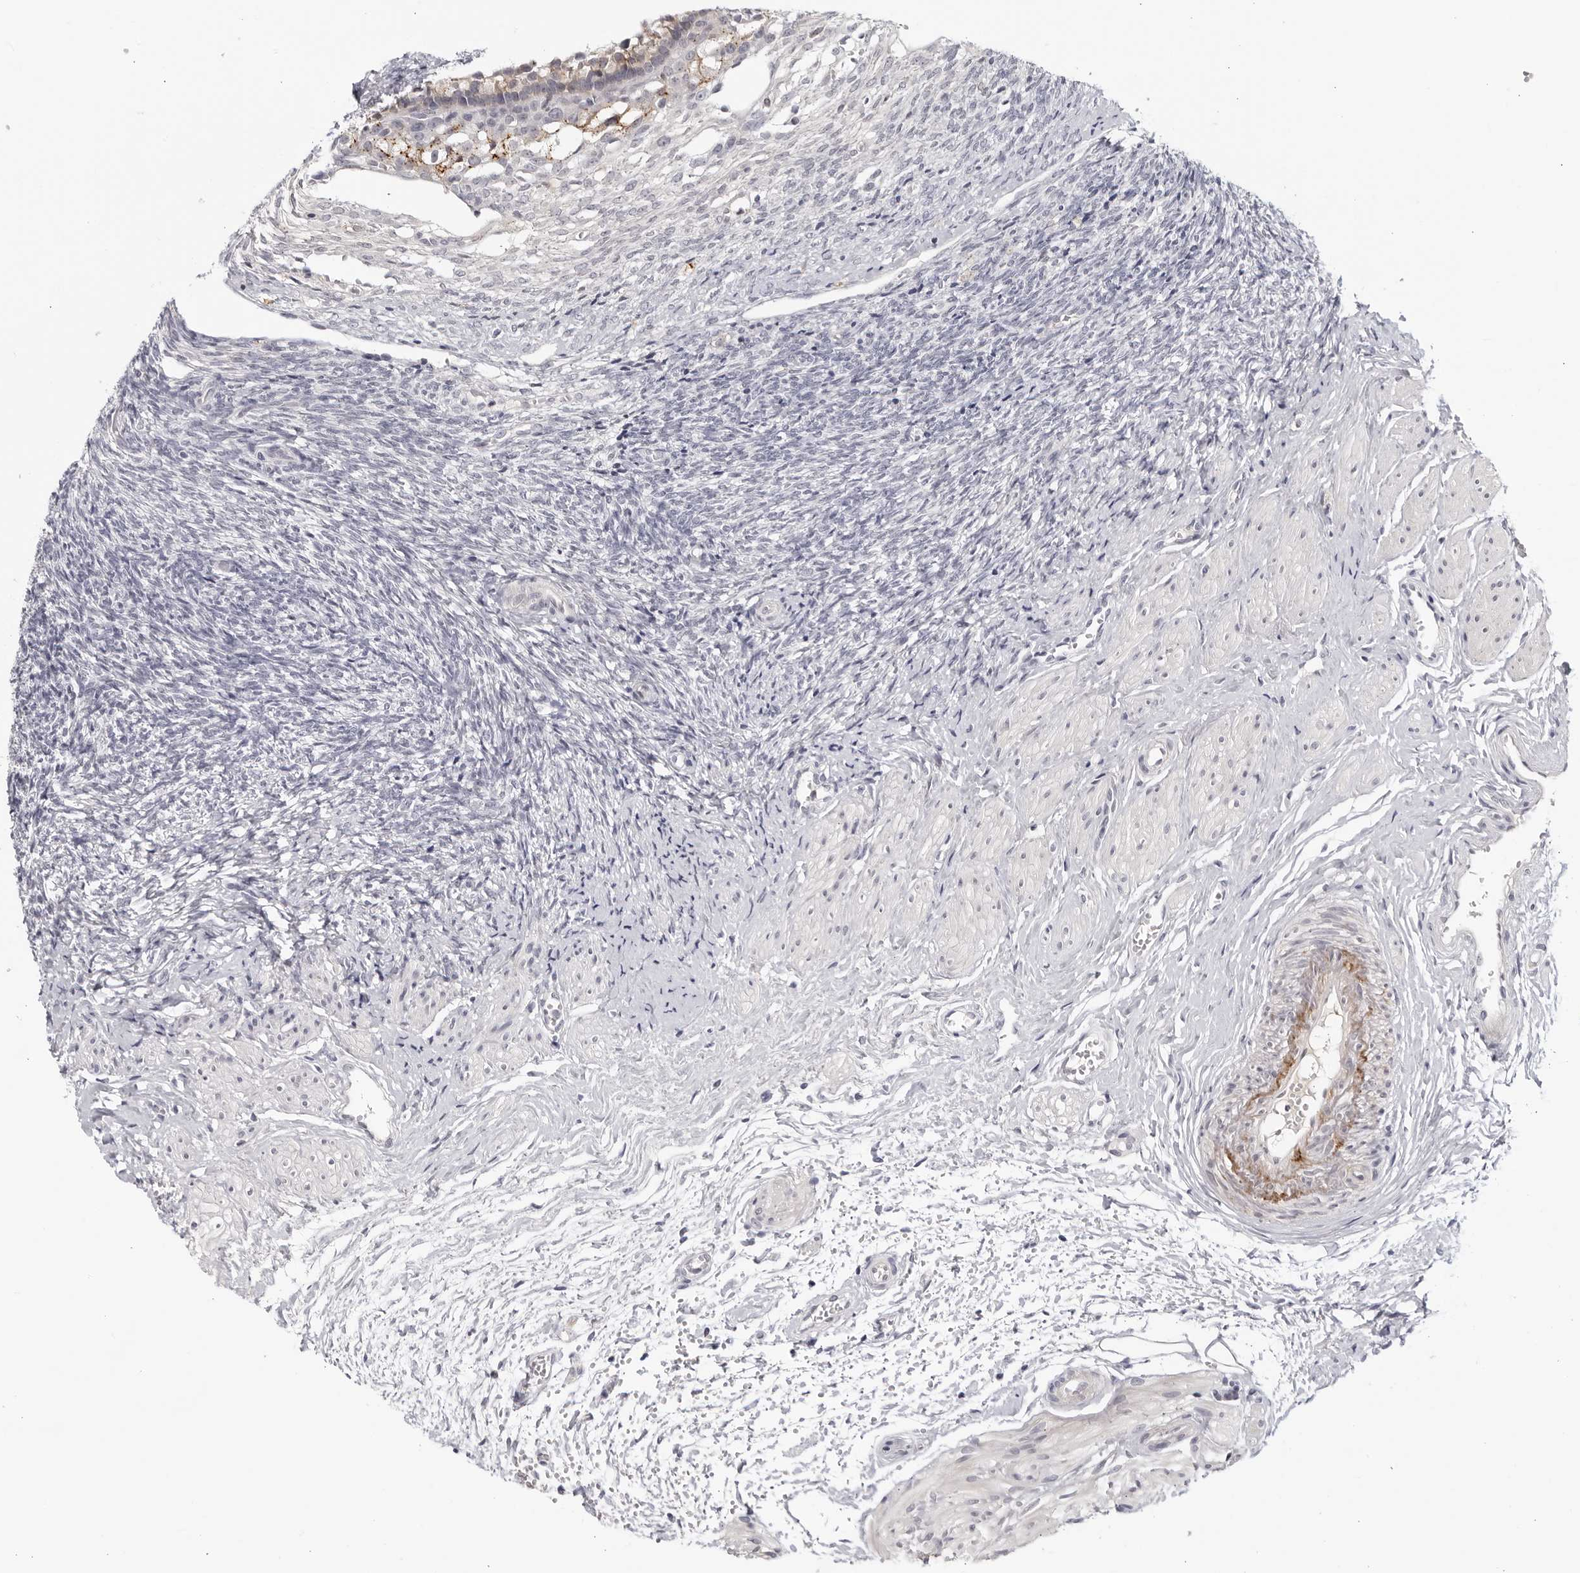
{"staining": {"intensity": "negative", "quantity": "none", "location": "none"}, "tissue": "ovary", "cell_type": "Ovarian stroma cells", "image_type": "normal", "snomed": [{"axis": "morphology", "description": "Normal tissue, NOS"}, {"axis": "topography", "description": "Ovary"}], "caption": "Immunohistochemical staining of benign ovary exhibits no significant expression in ovarian stroma cells. Brightfield microscopy of immunohistochemistry stained with DAB (3,3'-diaminobenzidine) (brown) and hematoxylin (blue), captured at high magnification.", "gene": "STRADB", "patient": {"sex": "female", "age": 41}}